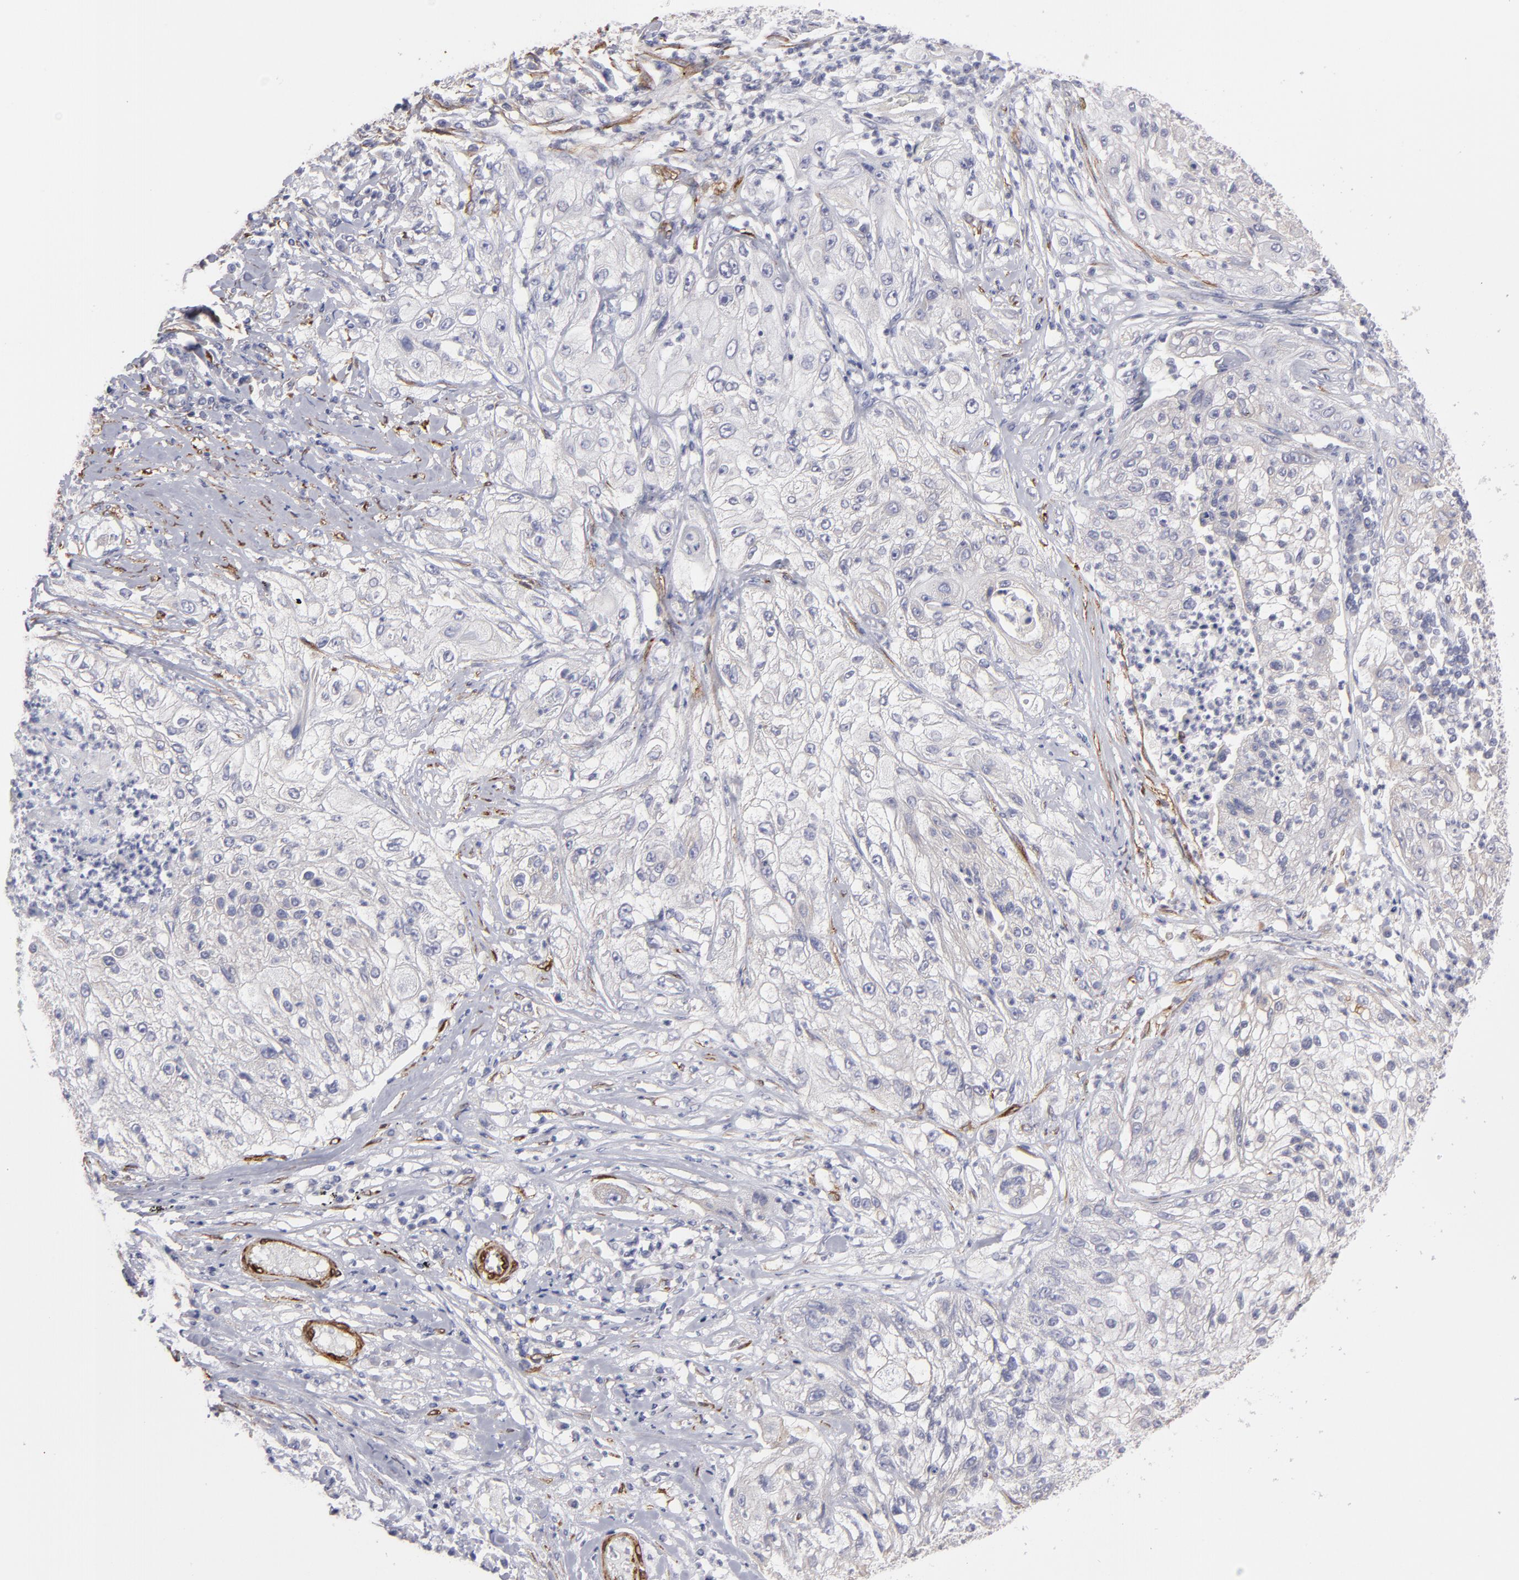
{"staining": {"intensity": "weak", "quantity": "<25%", "location": "cytoplasmic/membranous"}, "tissue": "lung cancer", "cell_type": "Tumor cells", "image_type": "cancer", "snomed": [{"axis": "morphology", "description": "Inflammation, NOS"}, {"axis": "morphology", "description": "Squamous cell carcinoma, NOS"}, {"axis": "topography", "description": "Lymph node"}, {"axis": "topography", "description": "Soft tissue"}, {"axis": "topography", "description": "Lung"}], "caption": "An immunohistochemistry (IHC) histopathology image of squamous cell carcinoma (lung) is shown. There is no staining in tumor cells of squamous cell carcinoma (lung).", "gene": "SLMAP", "patient": {"sex": "male", "age": 66}}